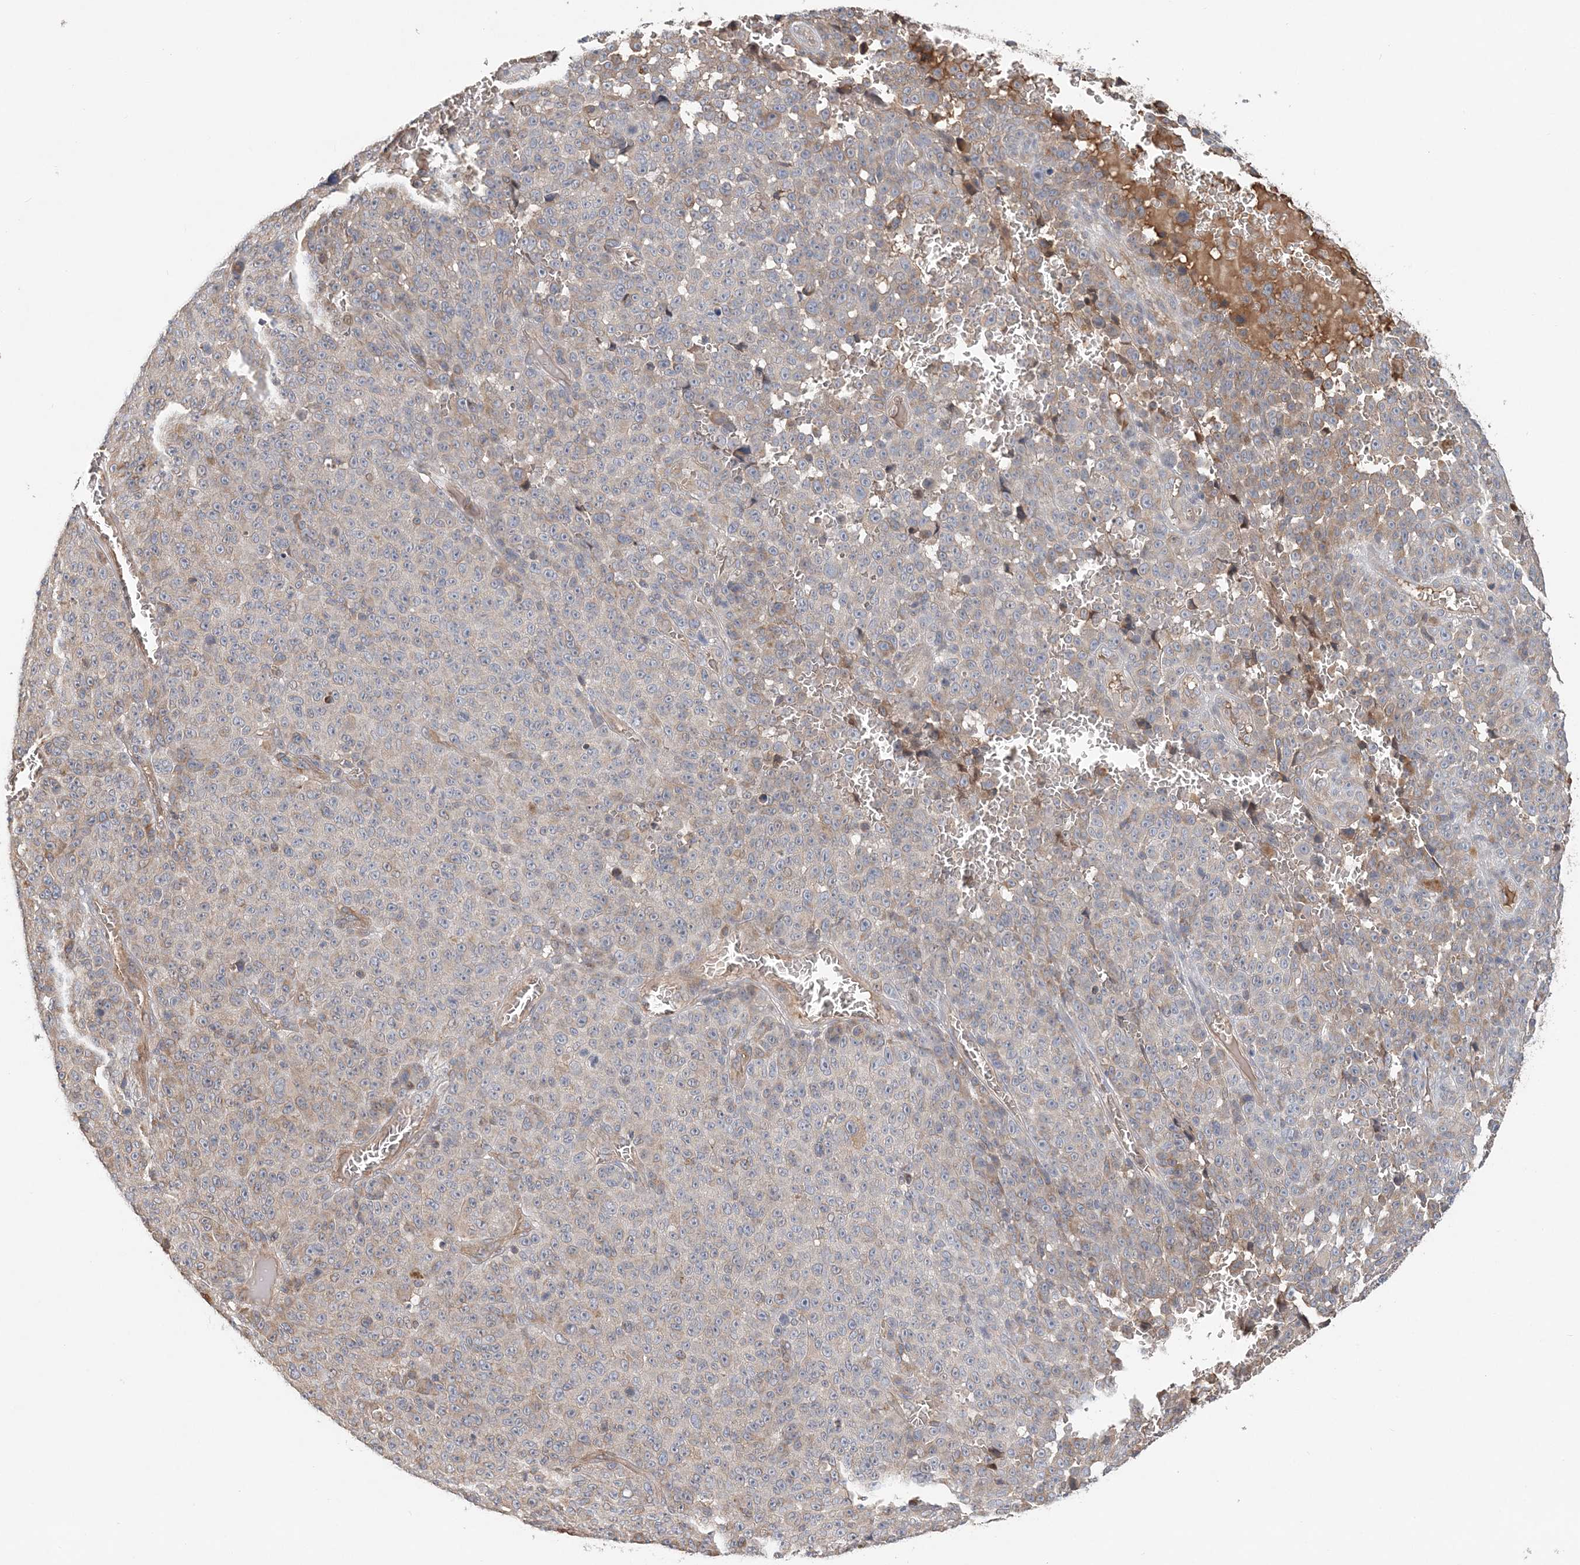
{"staining": {"intensity": "weak", "quantity": "<25%", "location": "cytoplasmic/membranous"}, "tissue": "melanoma", "cell_type": "Tumor cells", "image_type": "cancer", "snomed": [{"axis": "morphology", "description": "Malignant melanoma, NOS"}, {"axis": "topography", "description": "Skin"}], "caption": "The IHC micrograph has no significant staining in tumor cells of malignant melanoma tissue.", "gene": "SYCP3", "patient": {"sex": "female", "age": 82}}